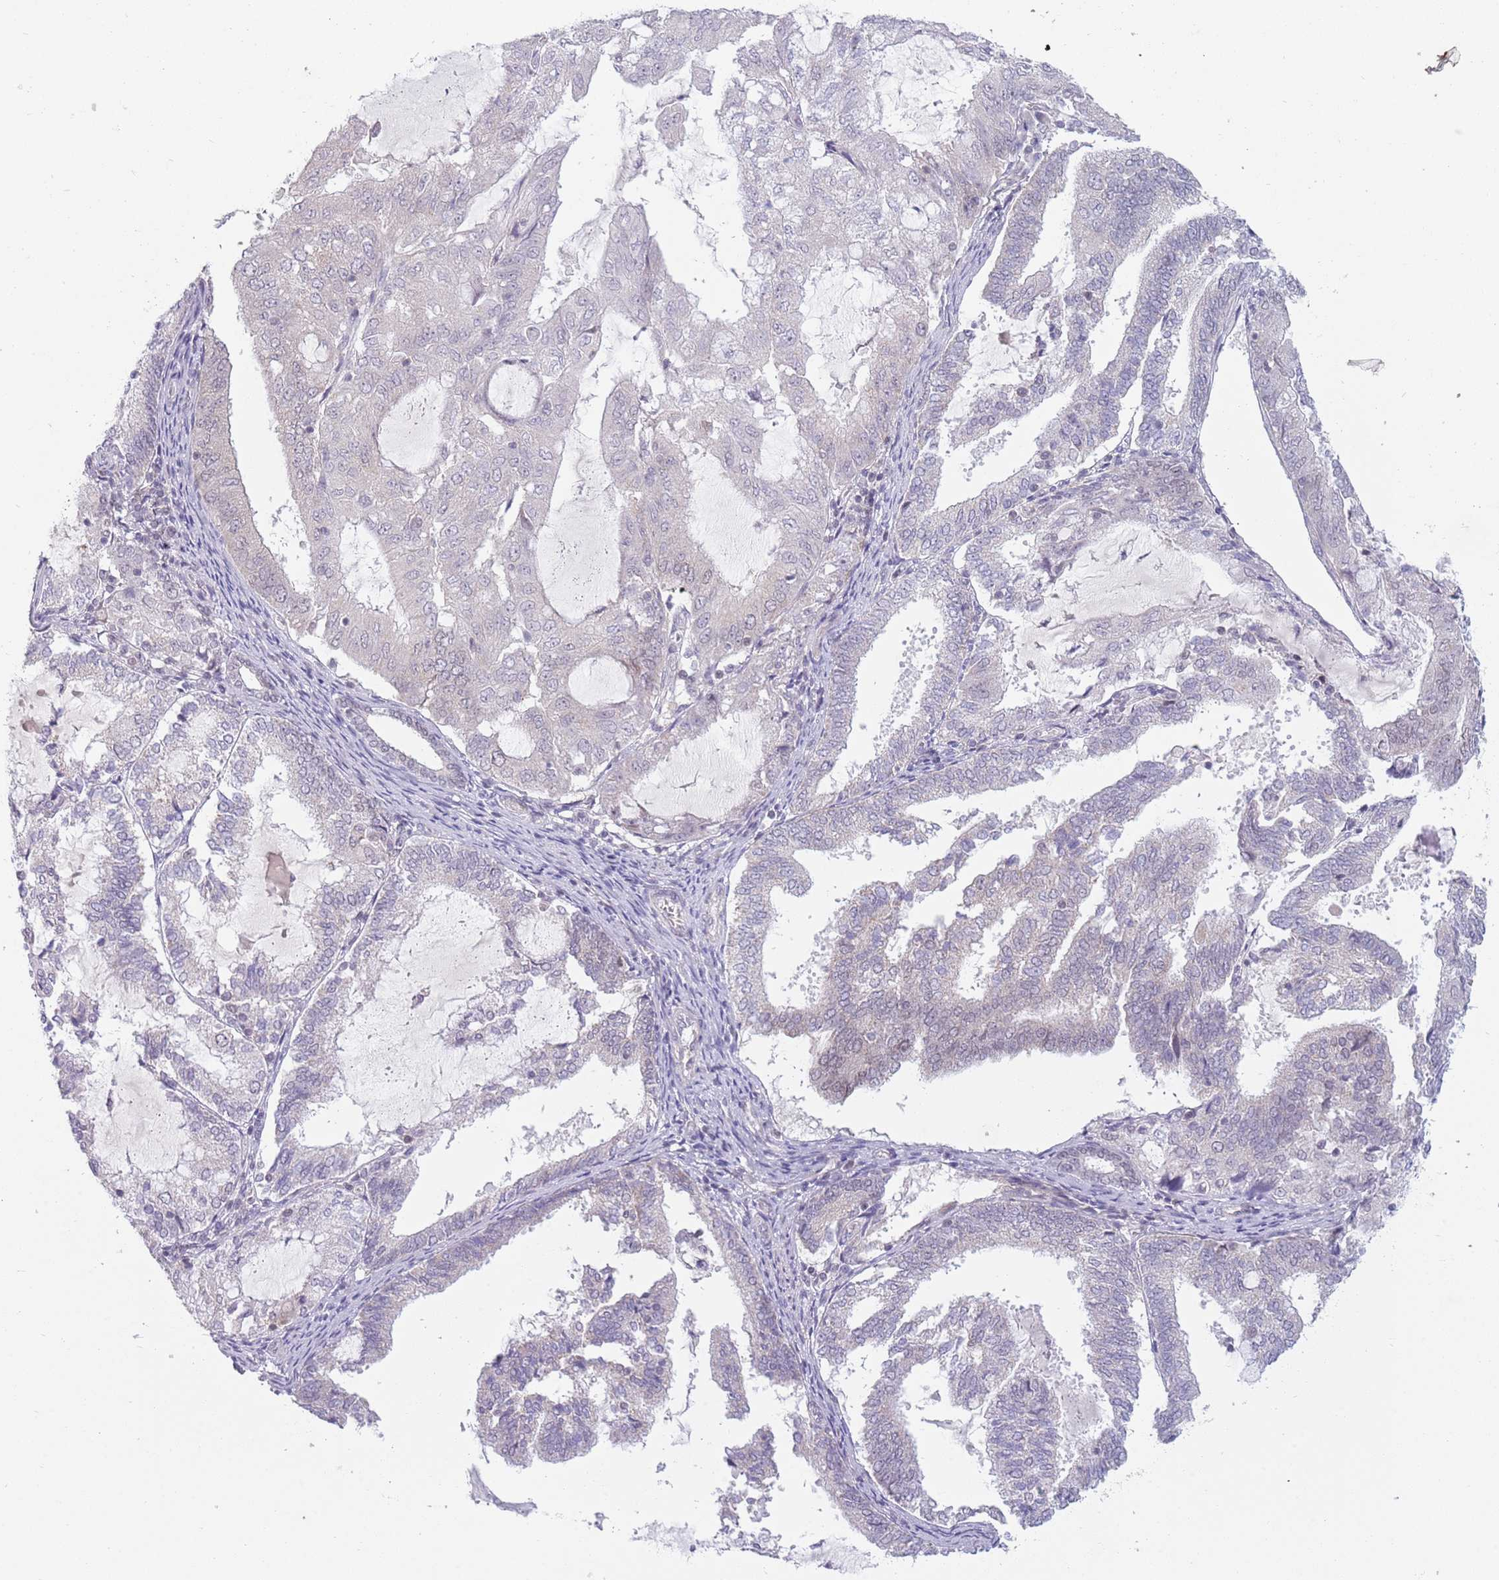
{"staining": {"intensity": "negative", "quantity": "none", "location": "none"}, "tissue": "endometrial cancer", "cell_type": "Tumor cells", "image_type": "cancer", "snomed": [{"axis": "morphology", "description": "Adenocarcinoma, NOS"}, {"axis": "topography", "description": "Endometrium"}], "caption": "Tumor cells are negative for protein expression in human endometrial cancer (adenocarcinoma).", "gene": "ZNF574", "patient": {"sex": "female", "age": 81}}